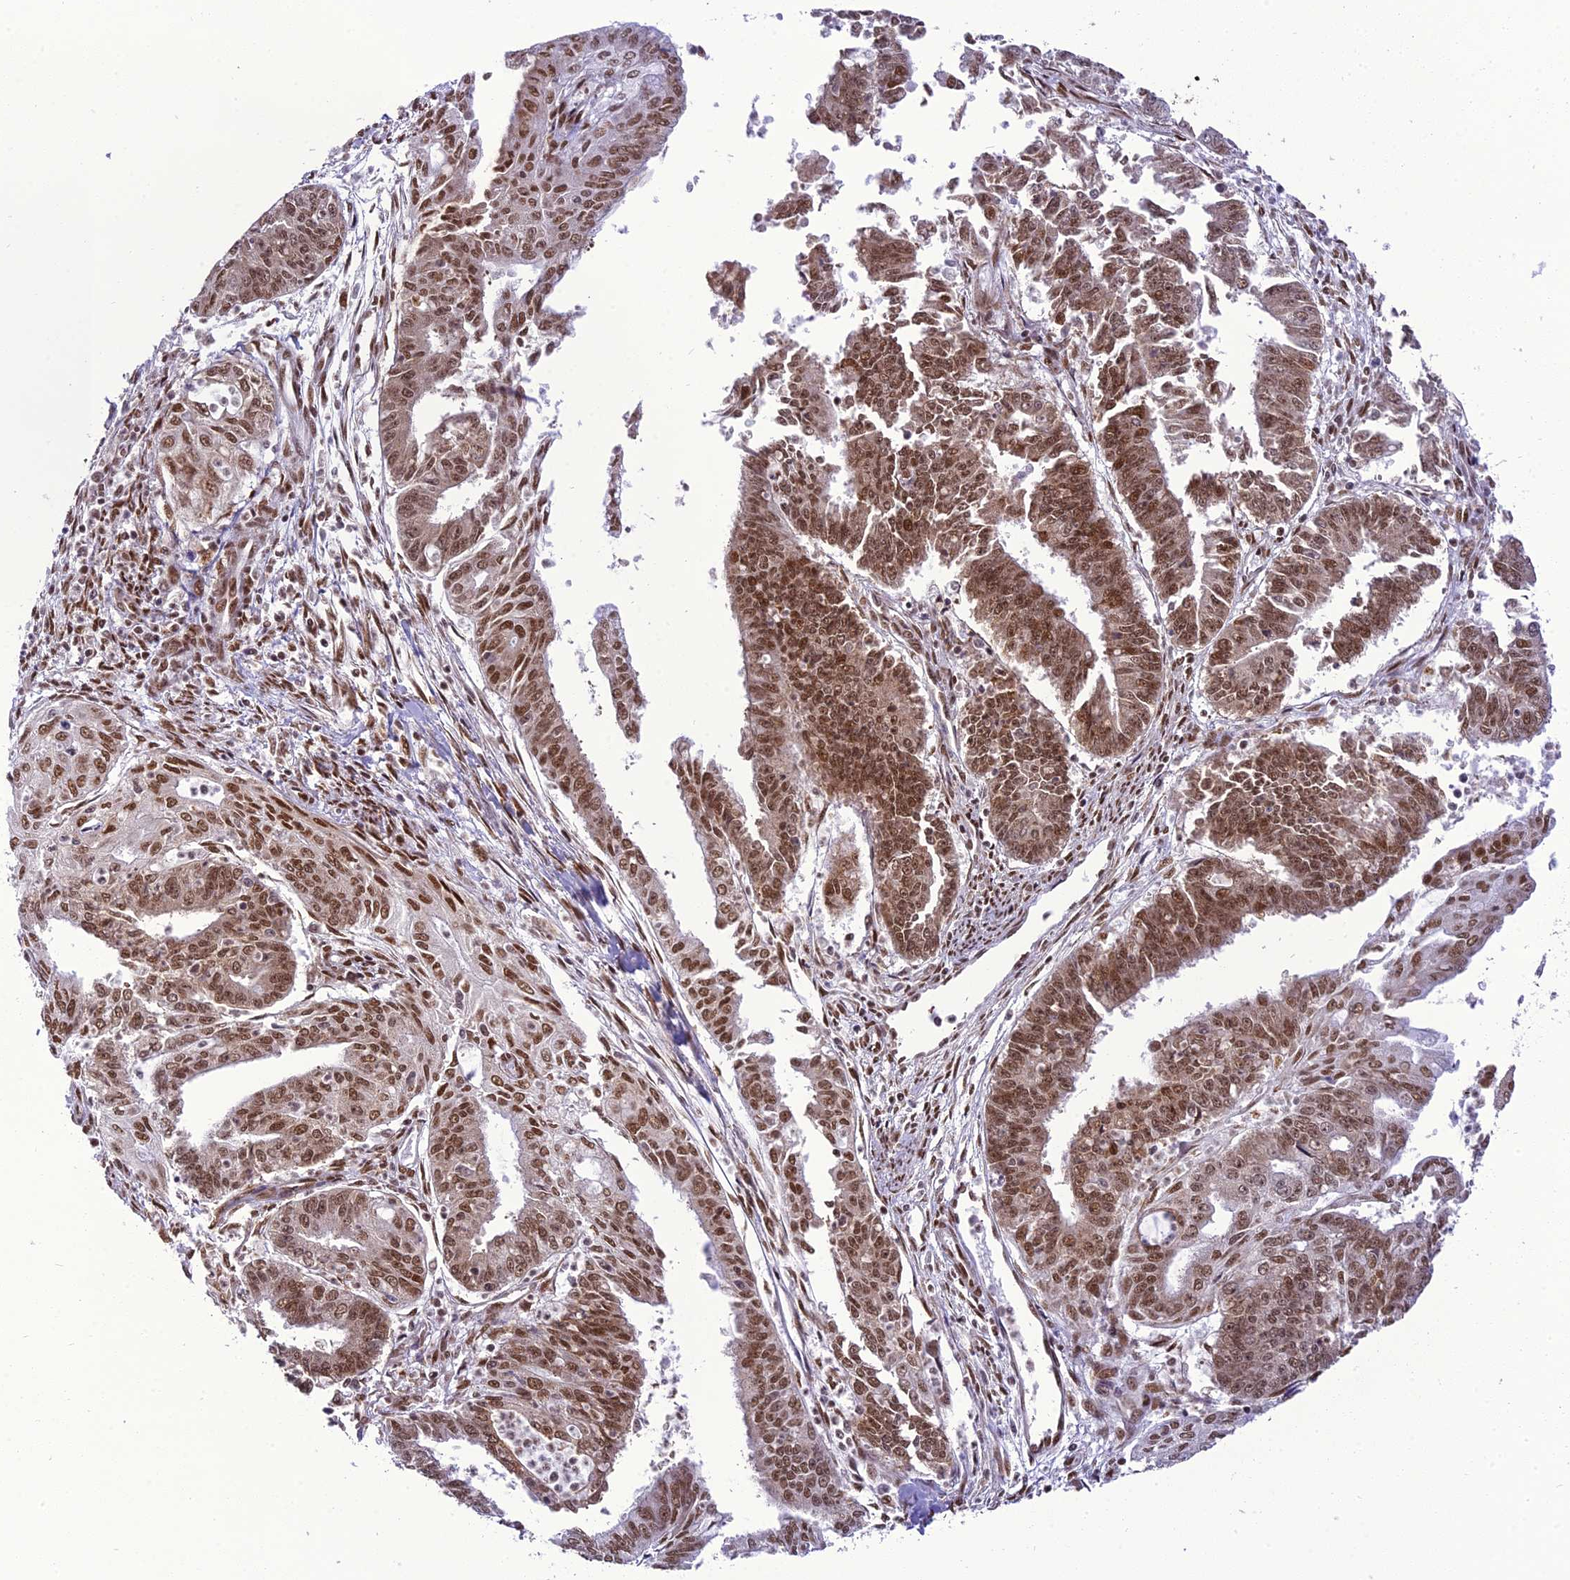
{"staining": {"intensity": "moderate", "quantity": ">75%", "location": "nuclear"}, "tissue": "endometrial cancer", "cell_type": "Tumor cells", "image_type": "cancer", "snomed": [{"axis": "morphology", "description": "Adenocarcinoma, NOS"}, {"axis": "topography", "description": "Endometrium"}], "caption": "Immunohistochemistry staining of endometrial cancer, which reveals medium levels of moderate nuclear expression in about >75% of tumor cells indicating moderate nuclear protein expression. The staining was performed using DAB (brown) for protein detection and nuclei were counterstained in hematoxylin (blue).", "gene": "DDX1", "patient": {"sex": "female", "age": 73}}